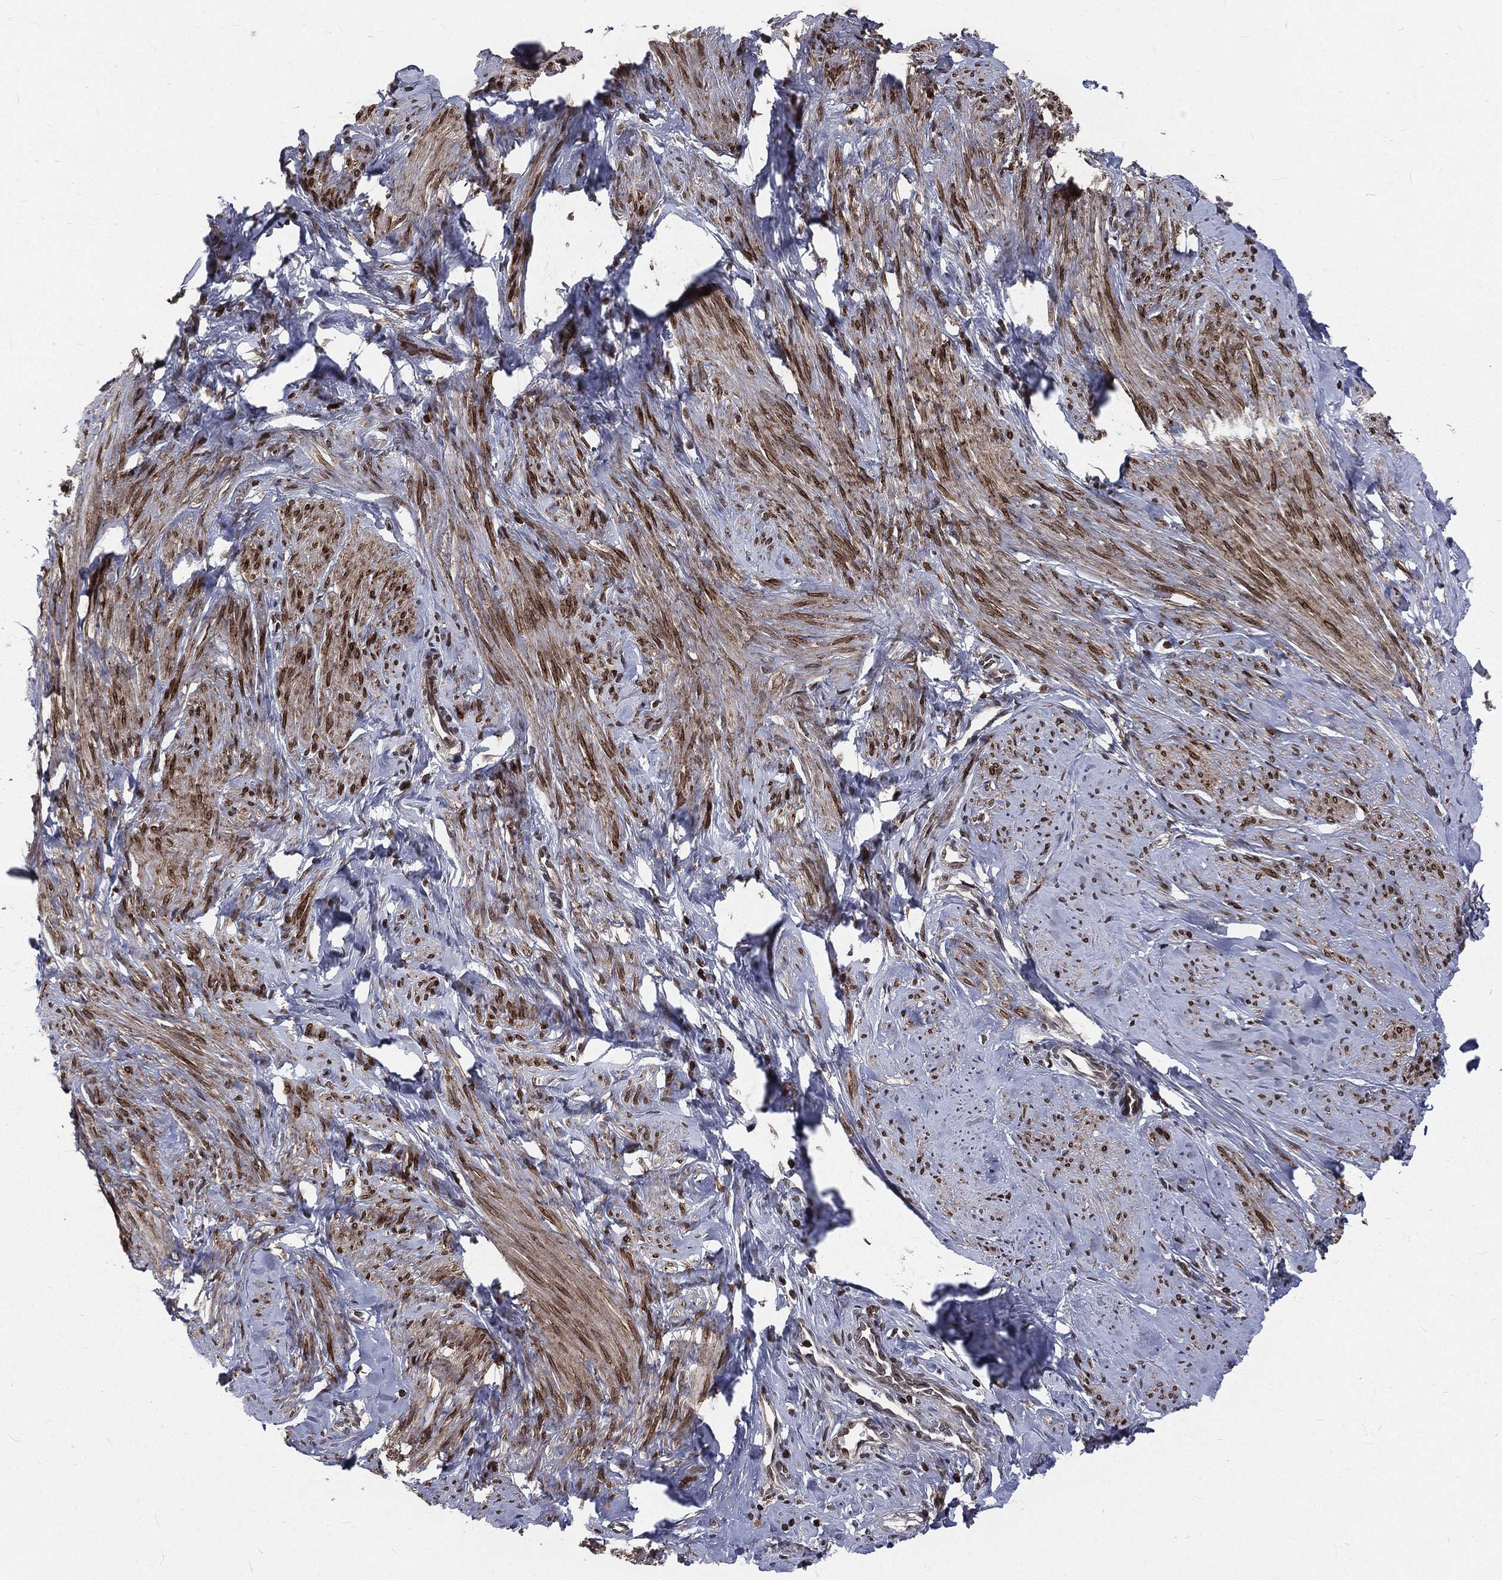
{"staining": {"intensity": "strong", "quantity": "<25%", "location": "nuclear"}, "tissue": "smooth muscle", "cell_type": "Smooth muscle cells", "image_type": "normal", "snomed": [{"axis": "morphology", "description": "Normal tissue, NOS"}, {"axis": "topography", "description": "Smooth muscle"}], "caption": "An image of smooth muscle stained for a protein demonstrates strong nuclear brown staining in smooth muscle cells.", "gene": "LBR", "patient": {"sex": "female", "age": 48}}